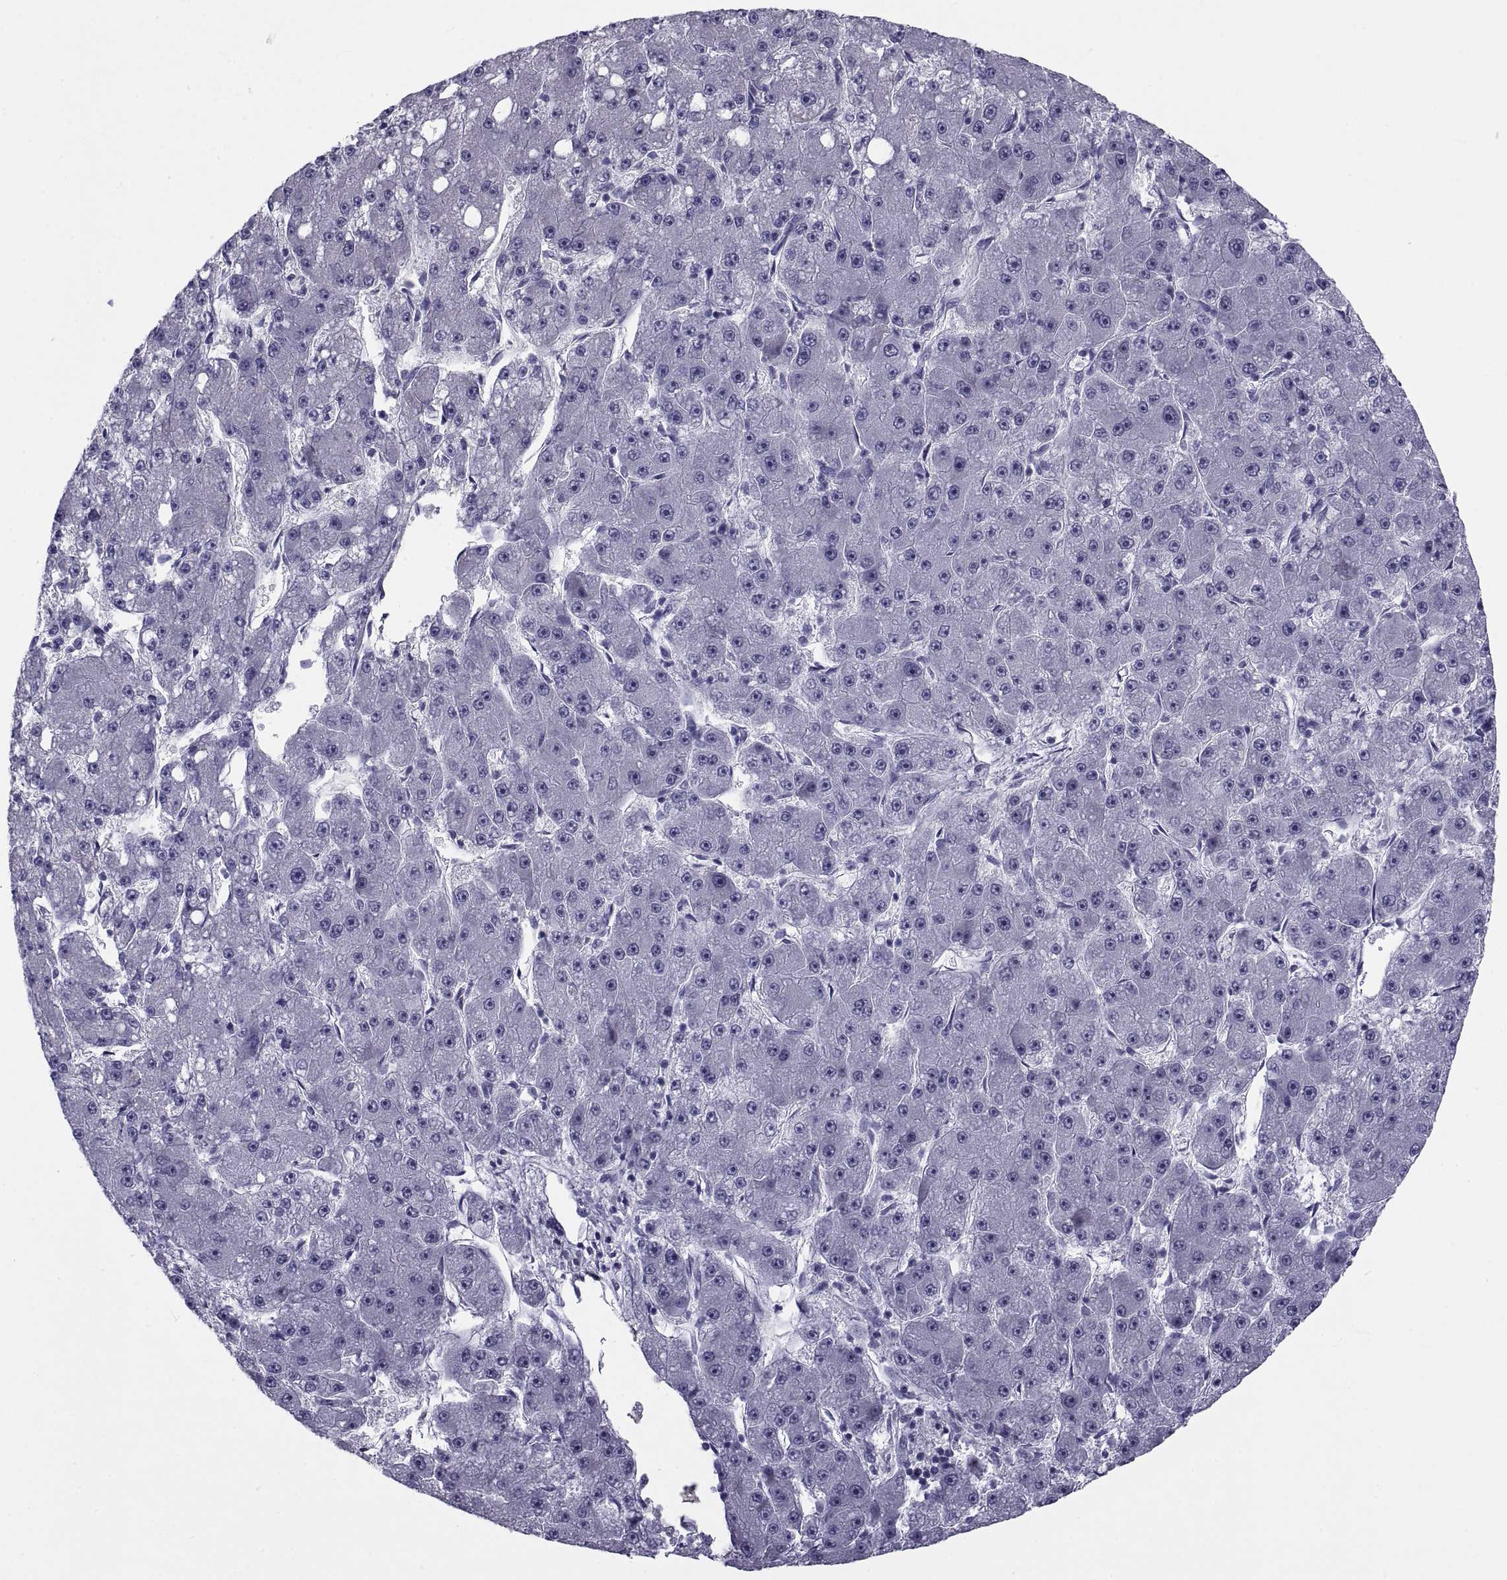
{"staining": {"intensity": "negative", "quantity": "none", "location": "none"}, "tissue": "liver cancer", "cell_type": "Tumor cells", "image_type": "cancer", "snomed": [{"axis": "morphology", "description": "Carcinoma, Hepatocellular, NOS"}, {"axis": "topography", "description": "Liver"}], "caption": "DAB immunohistochemical staining of liver hepatocellular carcinoma reveals no significant positivity in tumor cells.", "gene": "NPTX2", "patient": {"sex": "male", "age": 67}}